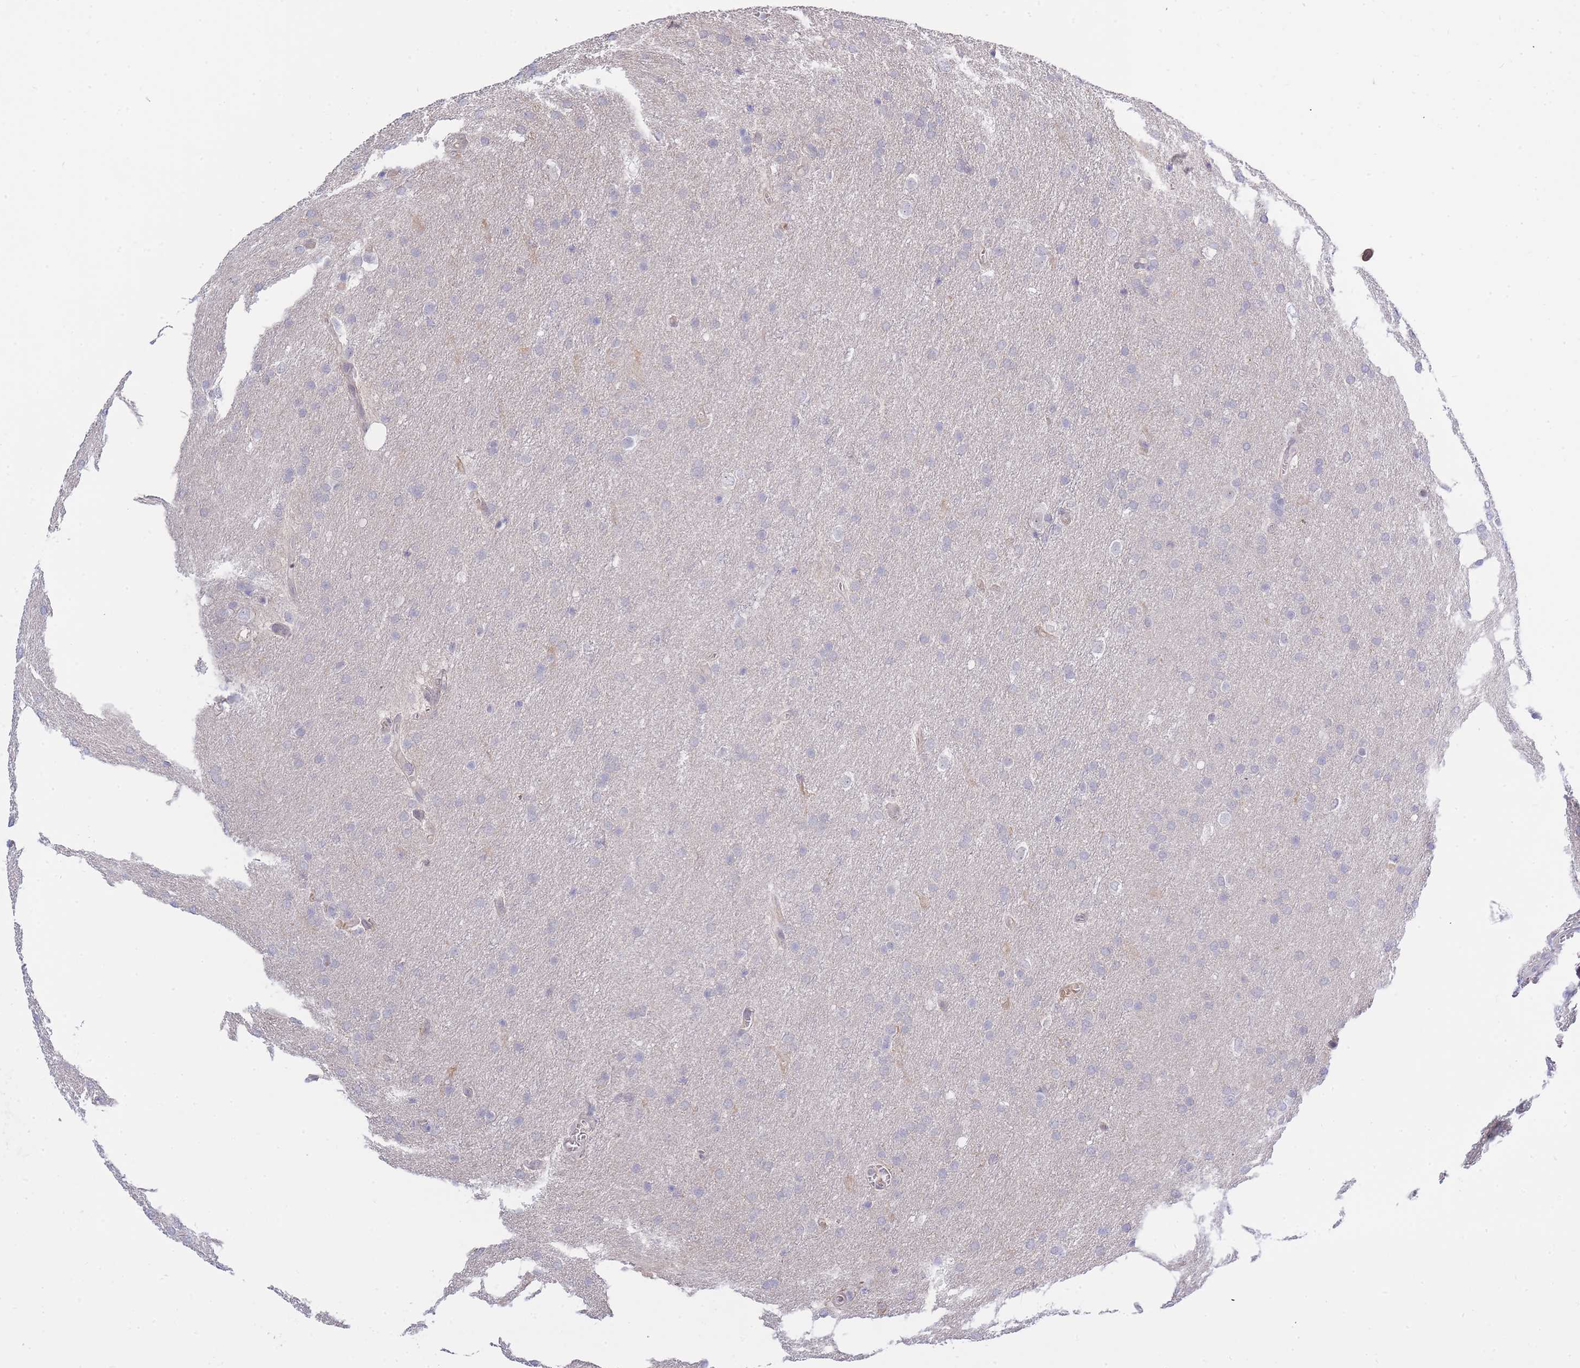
{"staining": {"intensity": "negative", "quantity": "none", "location": "none"}, "tissue": "glioma", "cell_type": "Tumor cells", "image_type": "cancer", "snomed": [{"axis": "morphology", "description": "Glioma, malignant, Low grade"}, {"axis": "topography", "description": "Brain"}], "caption": "This histopathology image is of malignant glioma (low-grade) stained with immunohistochemistry (IHC) to label a protein in brown with the nuclei are counter-stained blue. There is no positivity in tumor cells.", "gene": "C19orf25", "patient": {"sex": "female", "age": 32}}